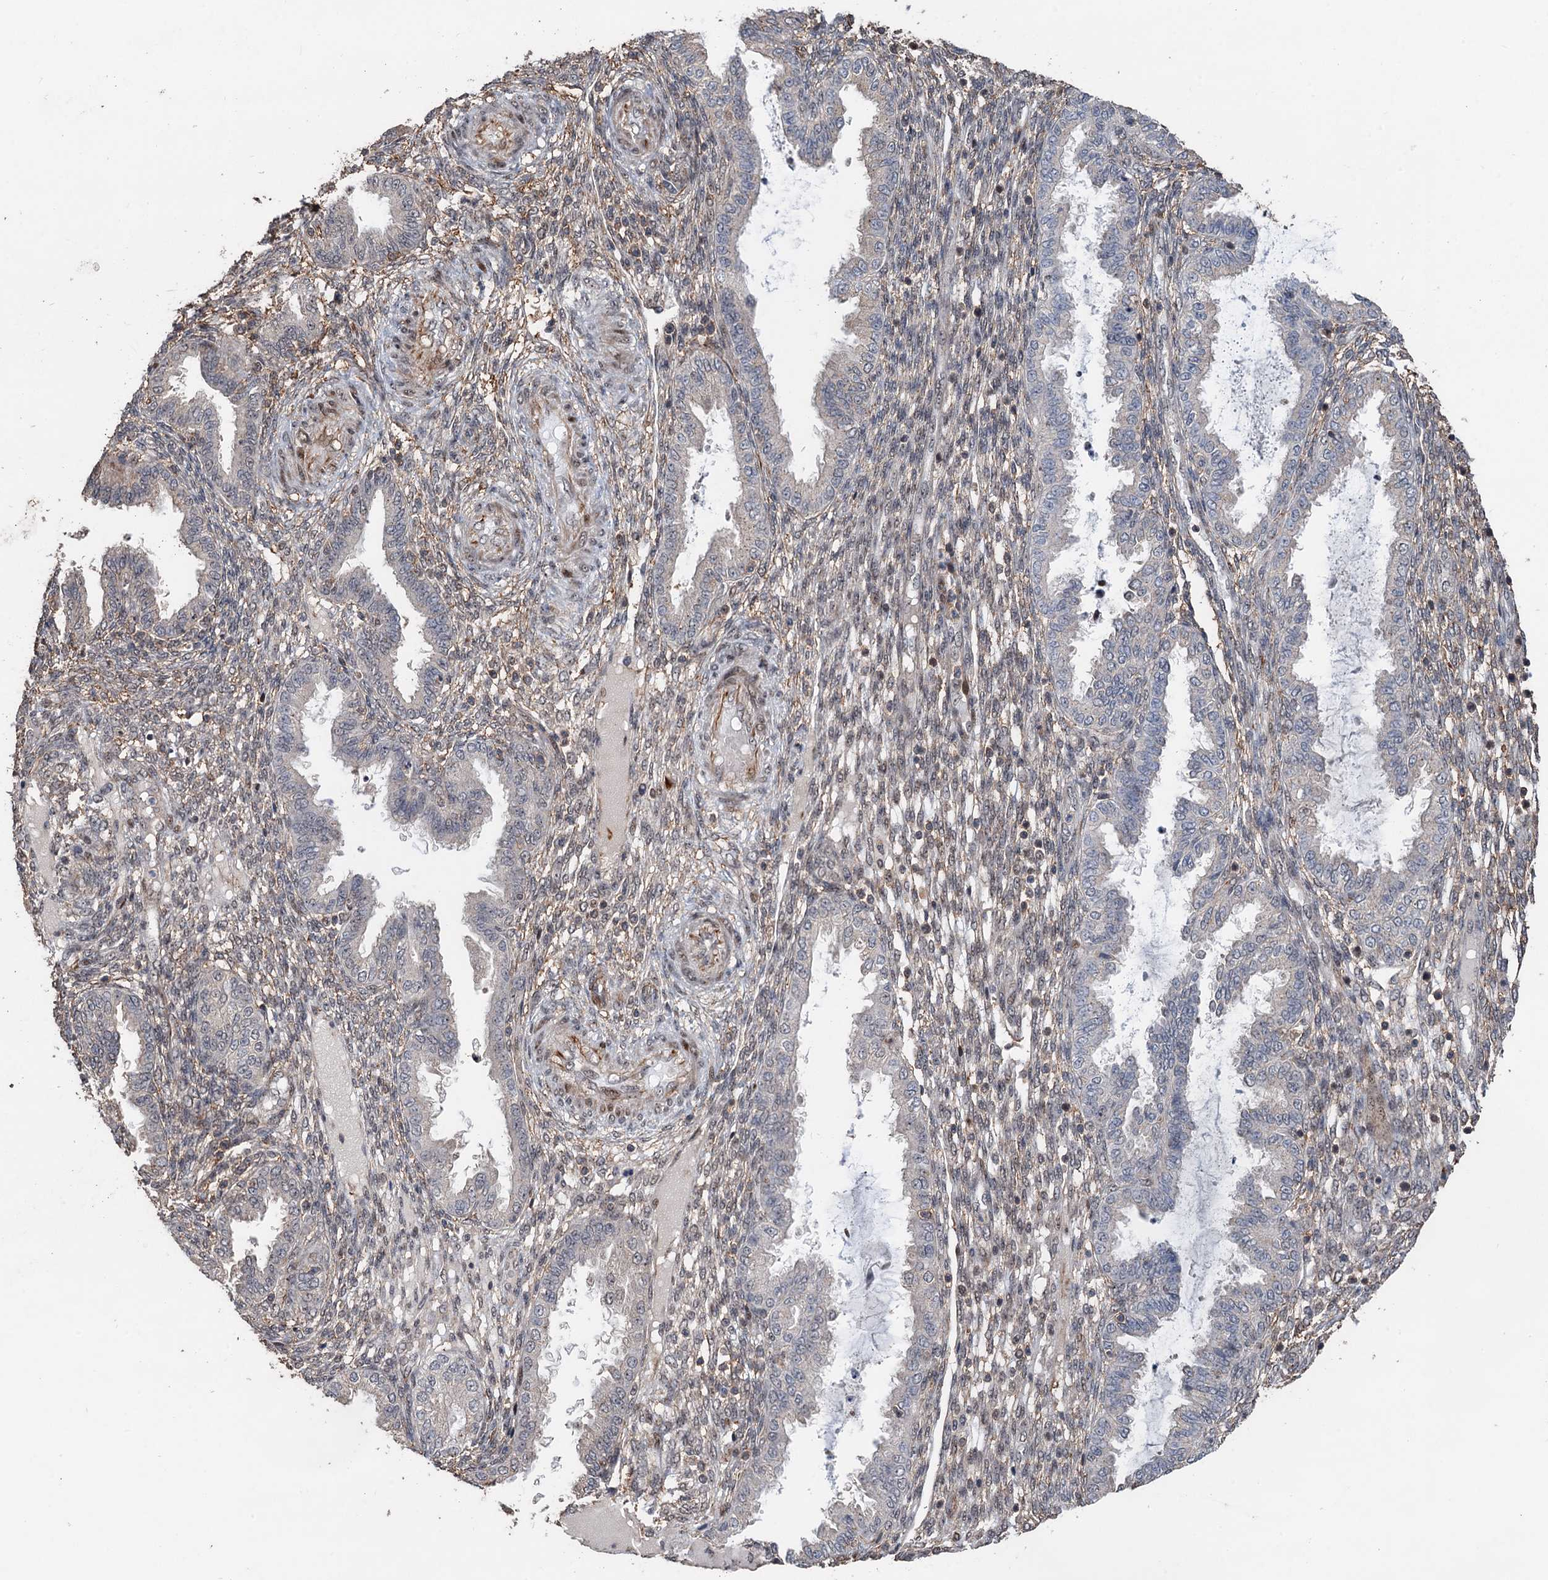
{"staining": {"intensity": "negative", "quantity": "none", "location": "none"}, "tissue": "endometrium", "cell_type": "Cells in endometrial stroma", "image_type": "normal", "snomed": [{"axis": "morphology", "description": "Normal tissue, NOS"}, {"axis": "topography", "description": "Endometrium"}], "caption": "The histopathology image exhibits no staining of cells in endometrial stroma in normal endometrium. The staining is performed using DAB (3,3'-diaminobenzidine) brown chromogen with nuclei counter-stained in using hematoxylin.", "gene": "TMA16", "patient": {"sex": "female", "age": 33}}